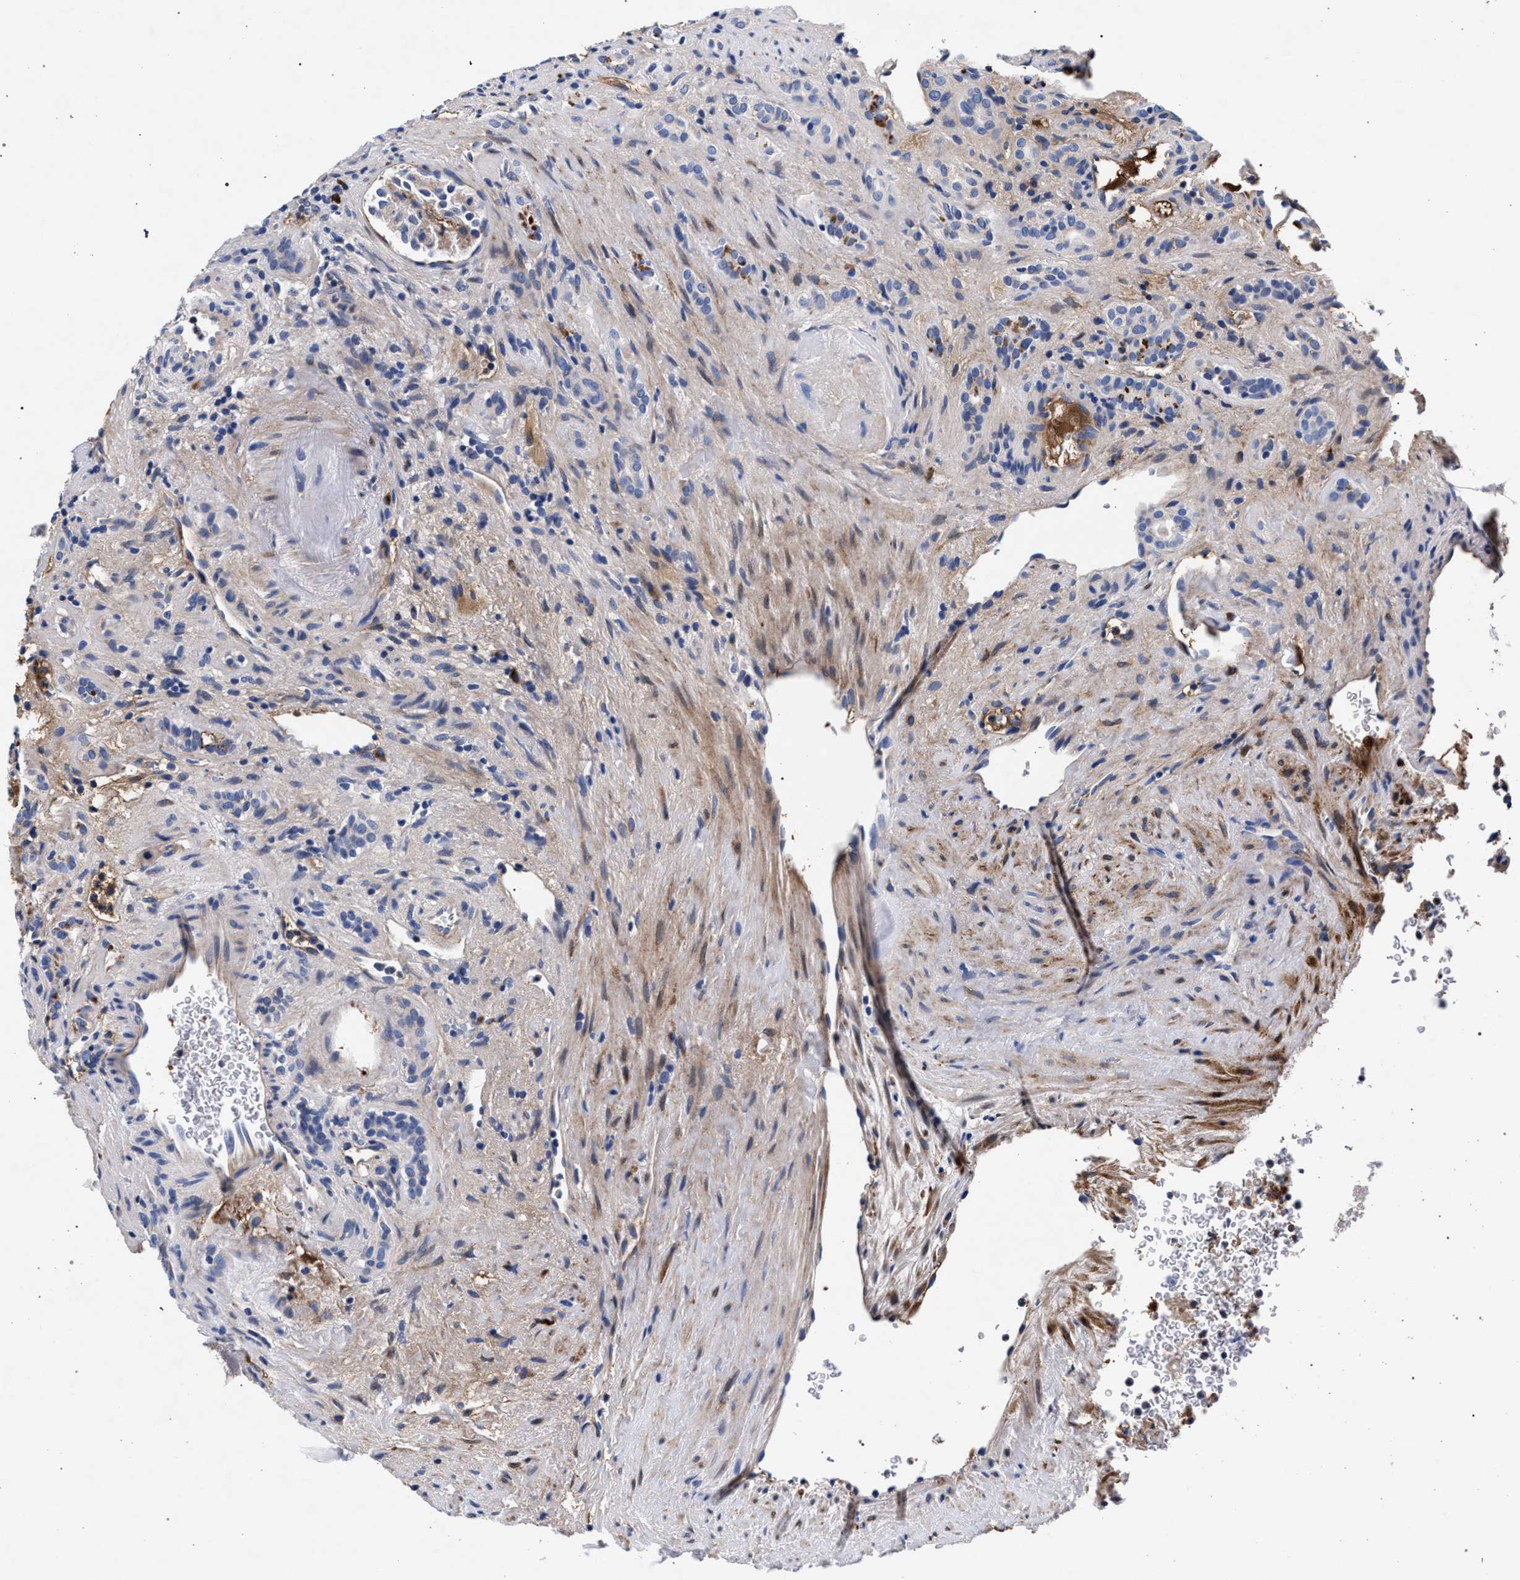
{"staining": {"intensity": "negative", "quantity": "none", "location": "none"}, "tissue": "renal cancer", "cell_type": "Tumor cells", "image_type": "cancer", "snomed": [{"axis": "morphology", "description": "Normal tissue, NOS"}, {"axis": "morphology", "description": "Adenocarcinoma, NOS"}, {"axis": "topography", "description": "Kidney"}], "caption": "A high-resolution micrograph shows immunohistochemistry staining of adenocarcinoma (renal), which demonstrates no significant expression in tumor cells.", "gene": "ACOX1", "patient": {"sex": "female", "age": 72}}